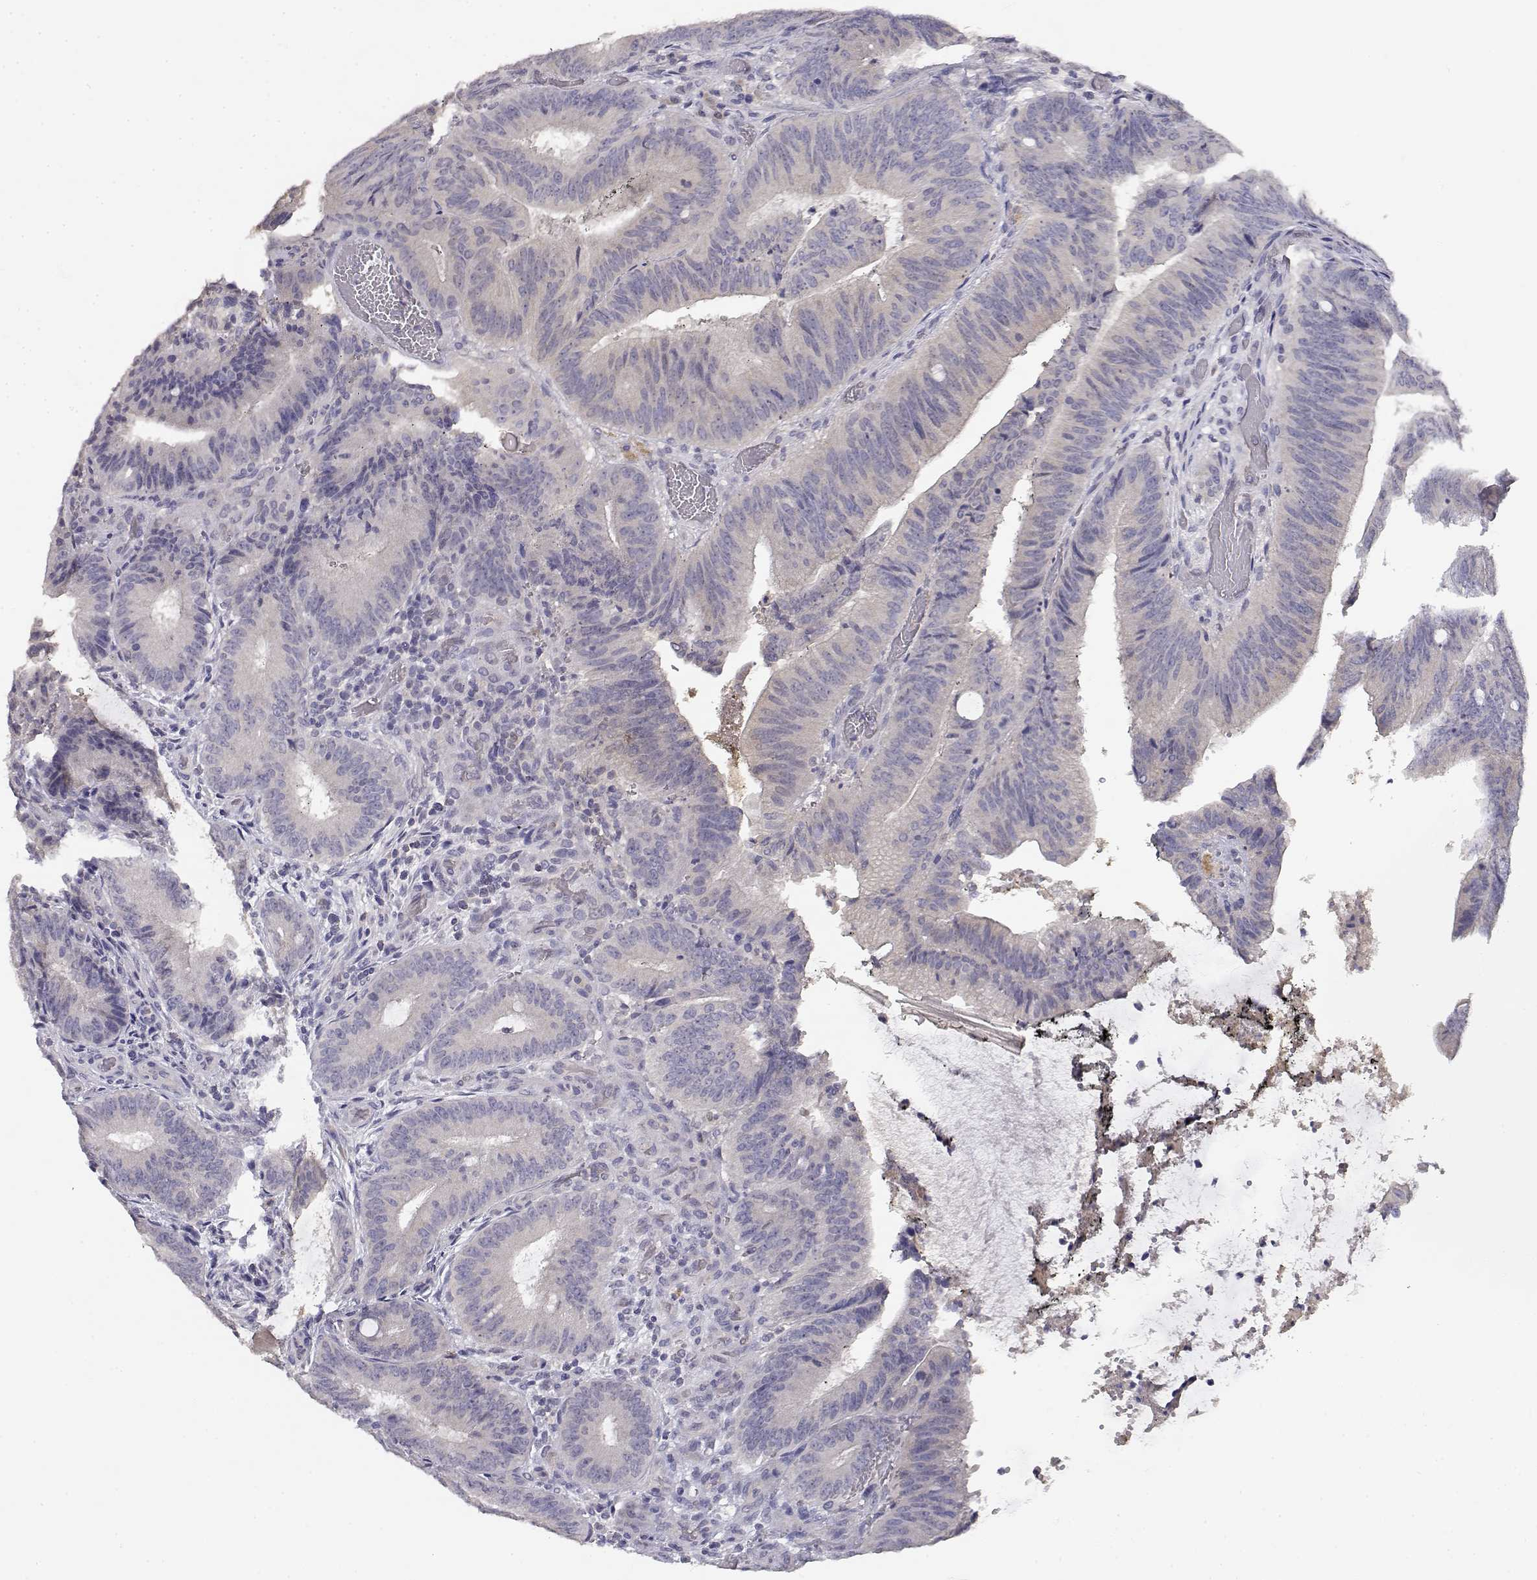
{"staining": {"intensity": "negative", "quantity": "none", "location": "none"}, "tissue": "colorectal cancer", "cell_type": "Tumor cells", "image_type": "cancer", "snomed": [{"axis": "morphology", "description": "Adenocarcinoma, NOS"}, {"axis": "topography", "description": "Colon"}], "caption": "Protein analysis of colorectal cancer (adenocarcinoma) reveals no significant positivity in tumor cells.", "gene": "ADA", "patient": {"sex": "female", "age": 43}}